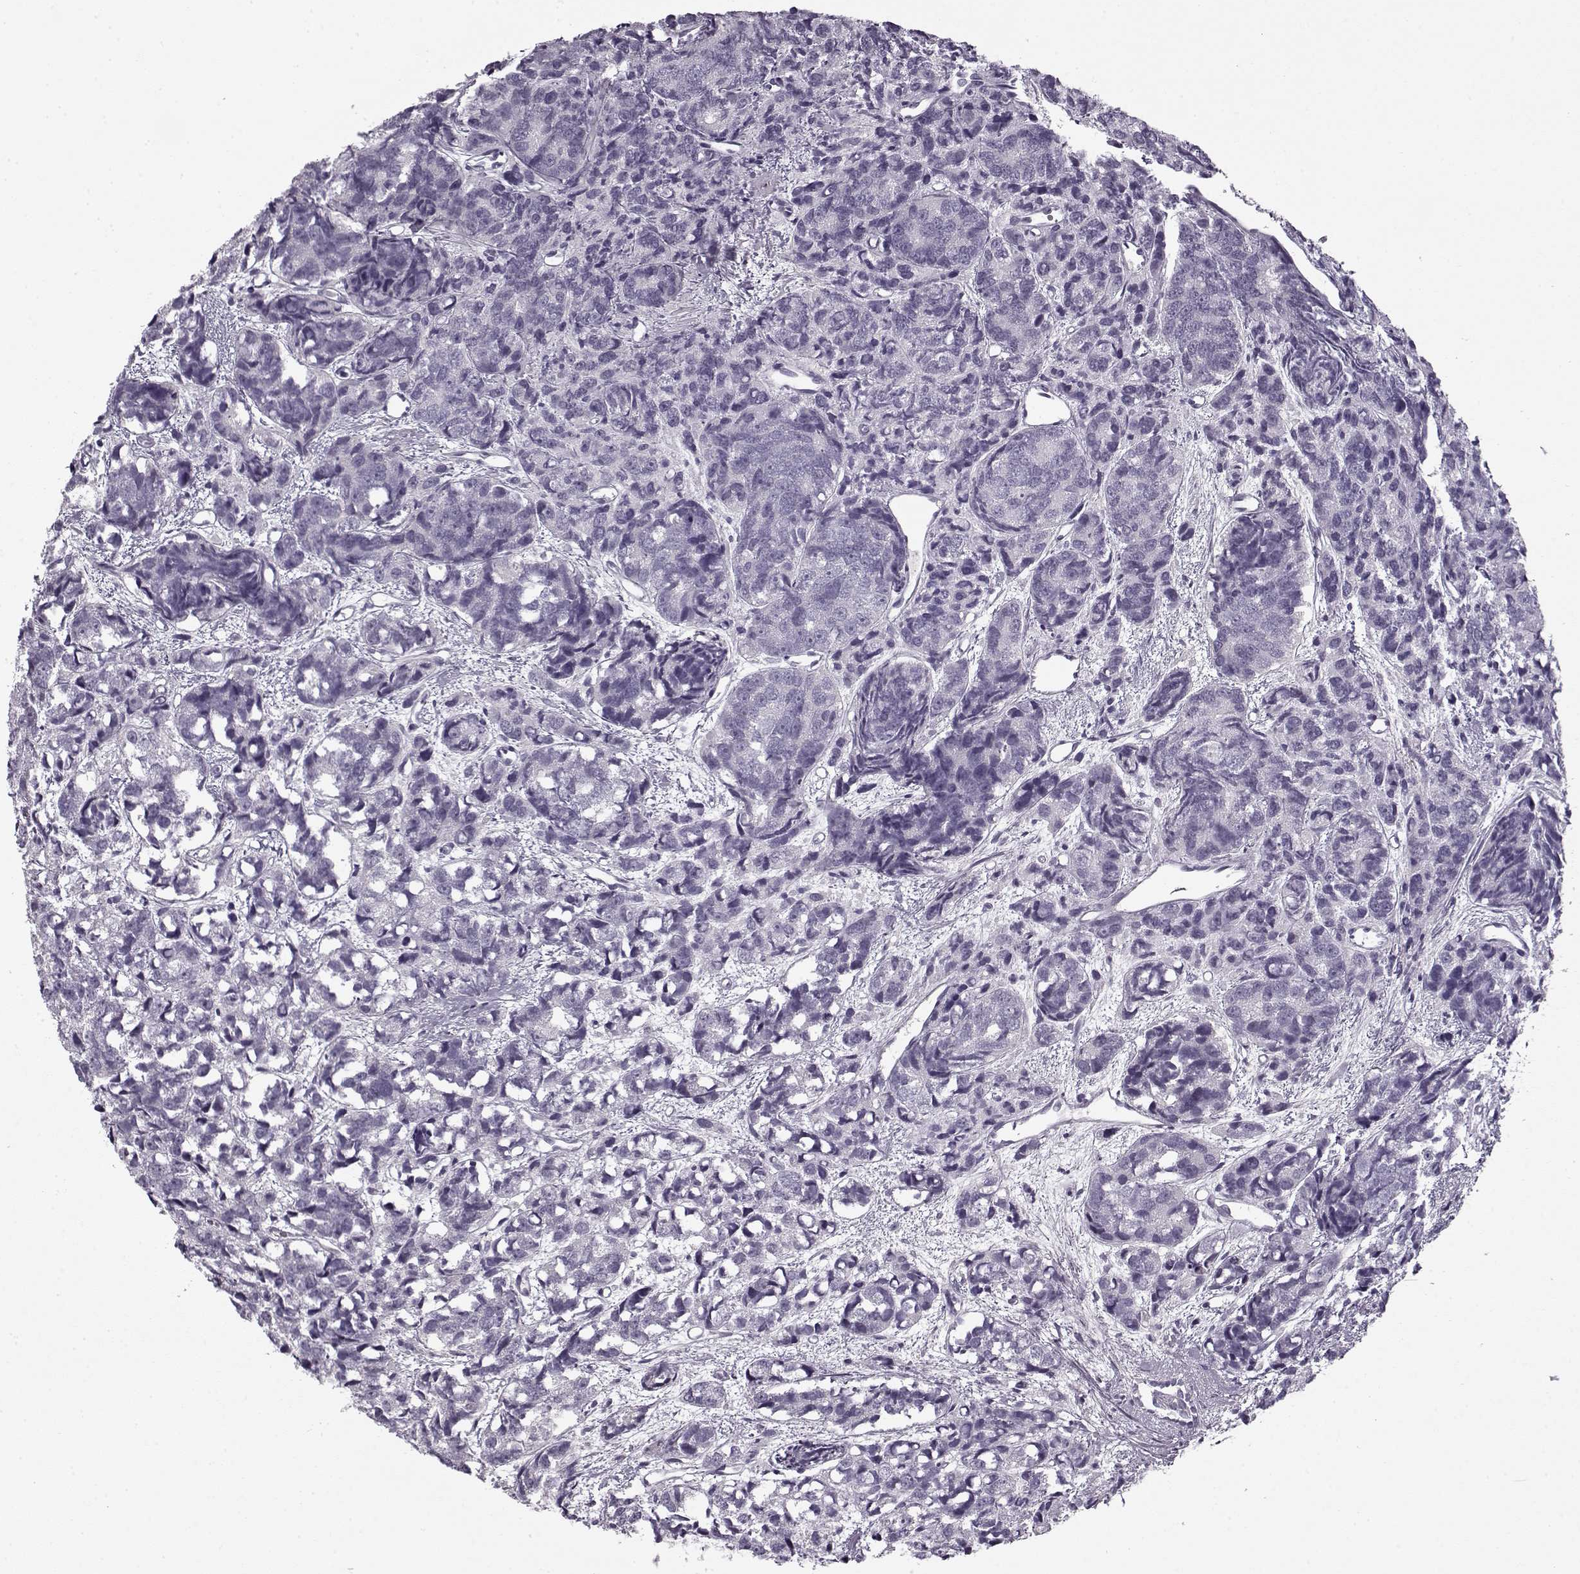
{"staining": {"intensity": "negative", "quantity": "none", "location": "none"}, "tissue": "prostate cancer", "cell_type": "Tumor cells", "image_type": "cancer", "snomed": [{"axis": "morphology", "description": "Adenocarcinoma, High grade"}, {"axis": "topography", "description": "Prostate"}], "caption": "Histopathology image shows no protein positivity in tumor cells of prostate cancer tissue.", "gene": "PNMT", "patient": {"sex": "male", "age": 77}}